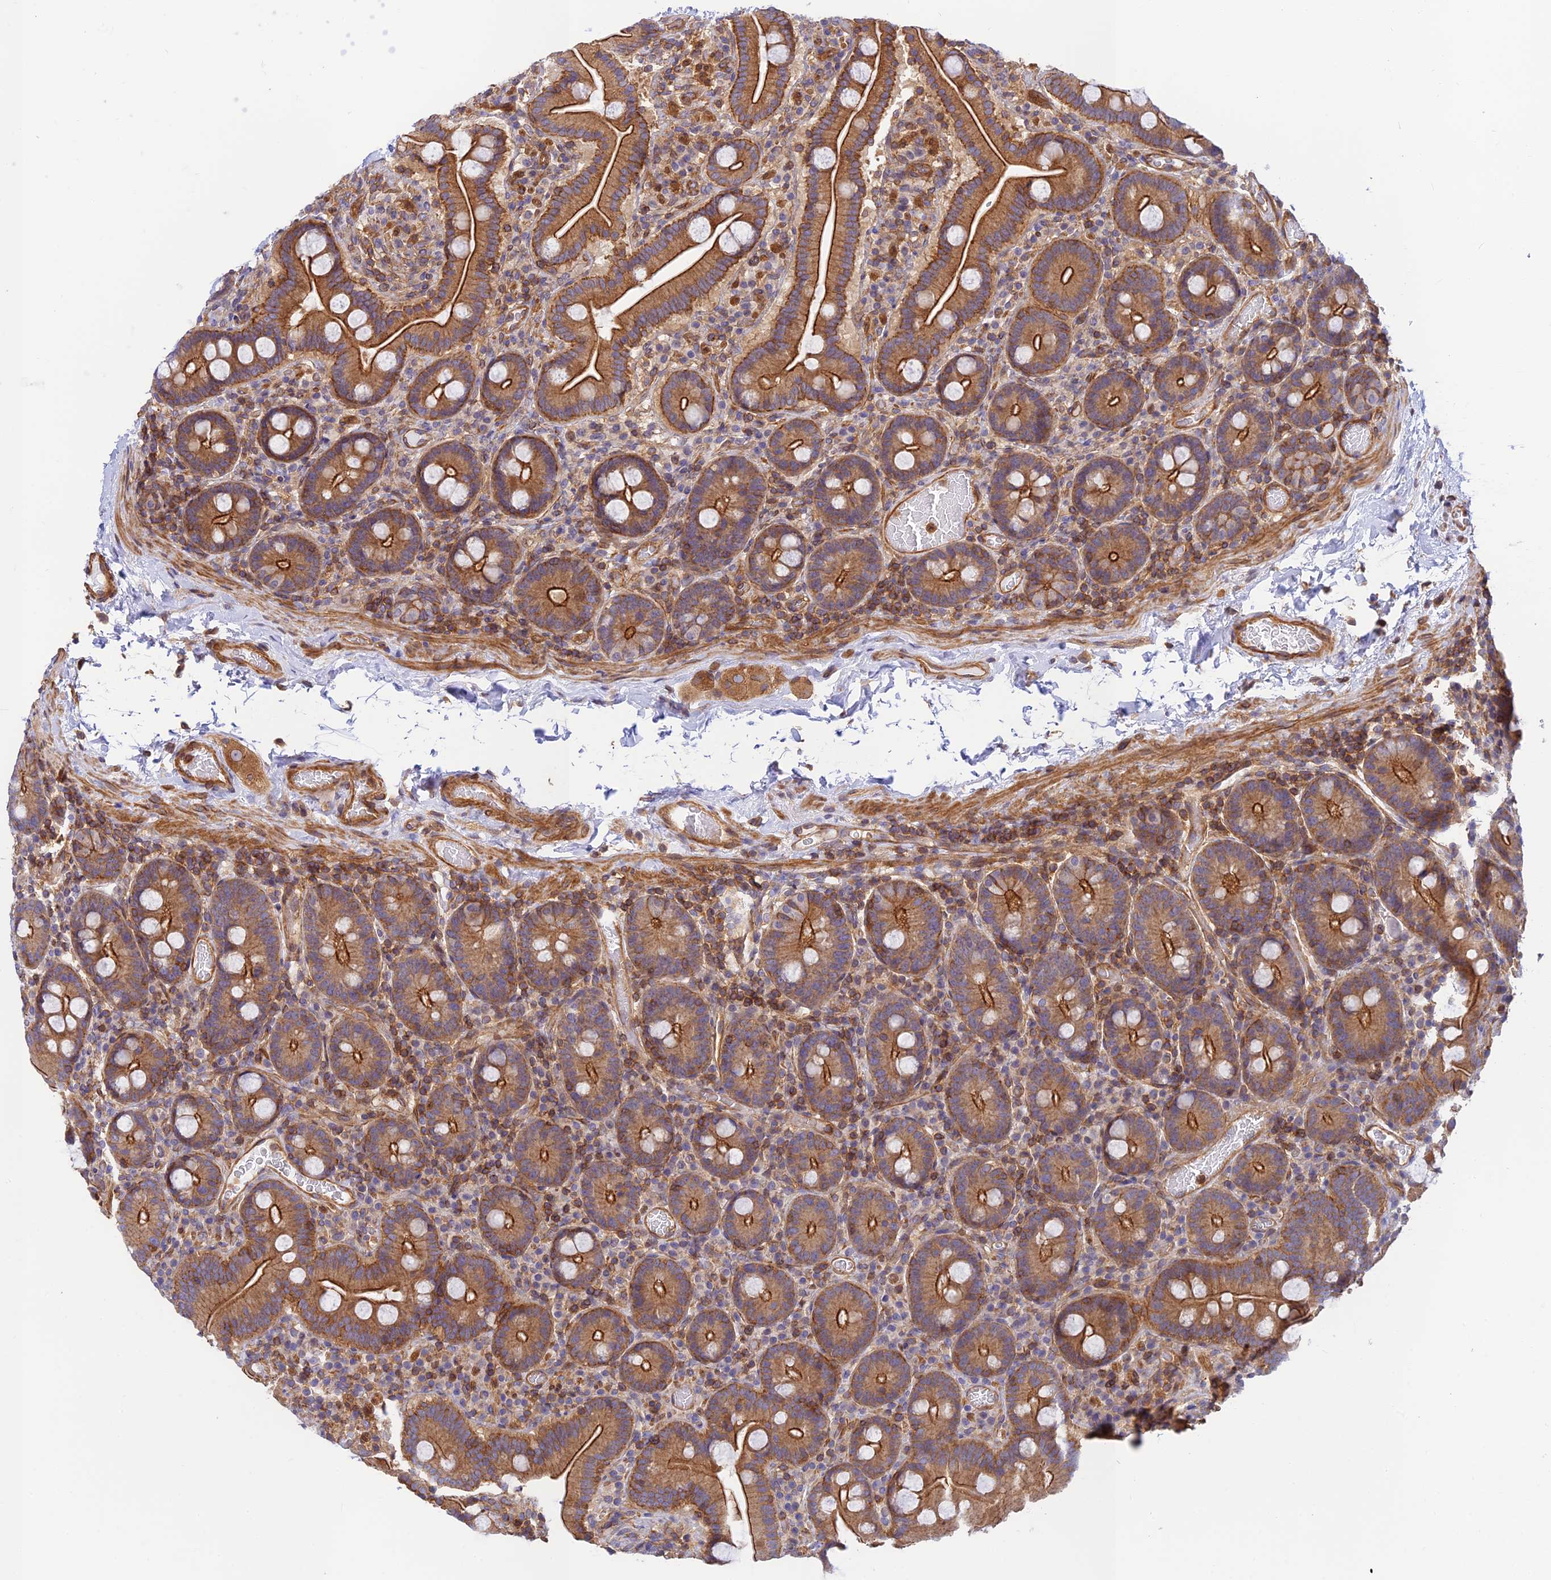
{"staining": {"intensity": "strong", "quantity": ">75%", "location": "cytoplasmic/membranous"}, "tissue": "duodenum", "cell_type": "Glandular cells", "image_type": "normal", "snomed": [{"axis": "morphology", "description": "Normal tissue, NOS"}, {"axis": "topography", "description": "Duodenum"}], "caption": "Immunohistochemical staining of benign duodenum reveals strong cytoplasmic/membranous protein staining in about >75% of glandular cells.", "gene": "PPP1R12C", "patient": {"sex": "male", "age": 55}}